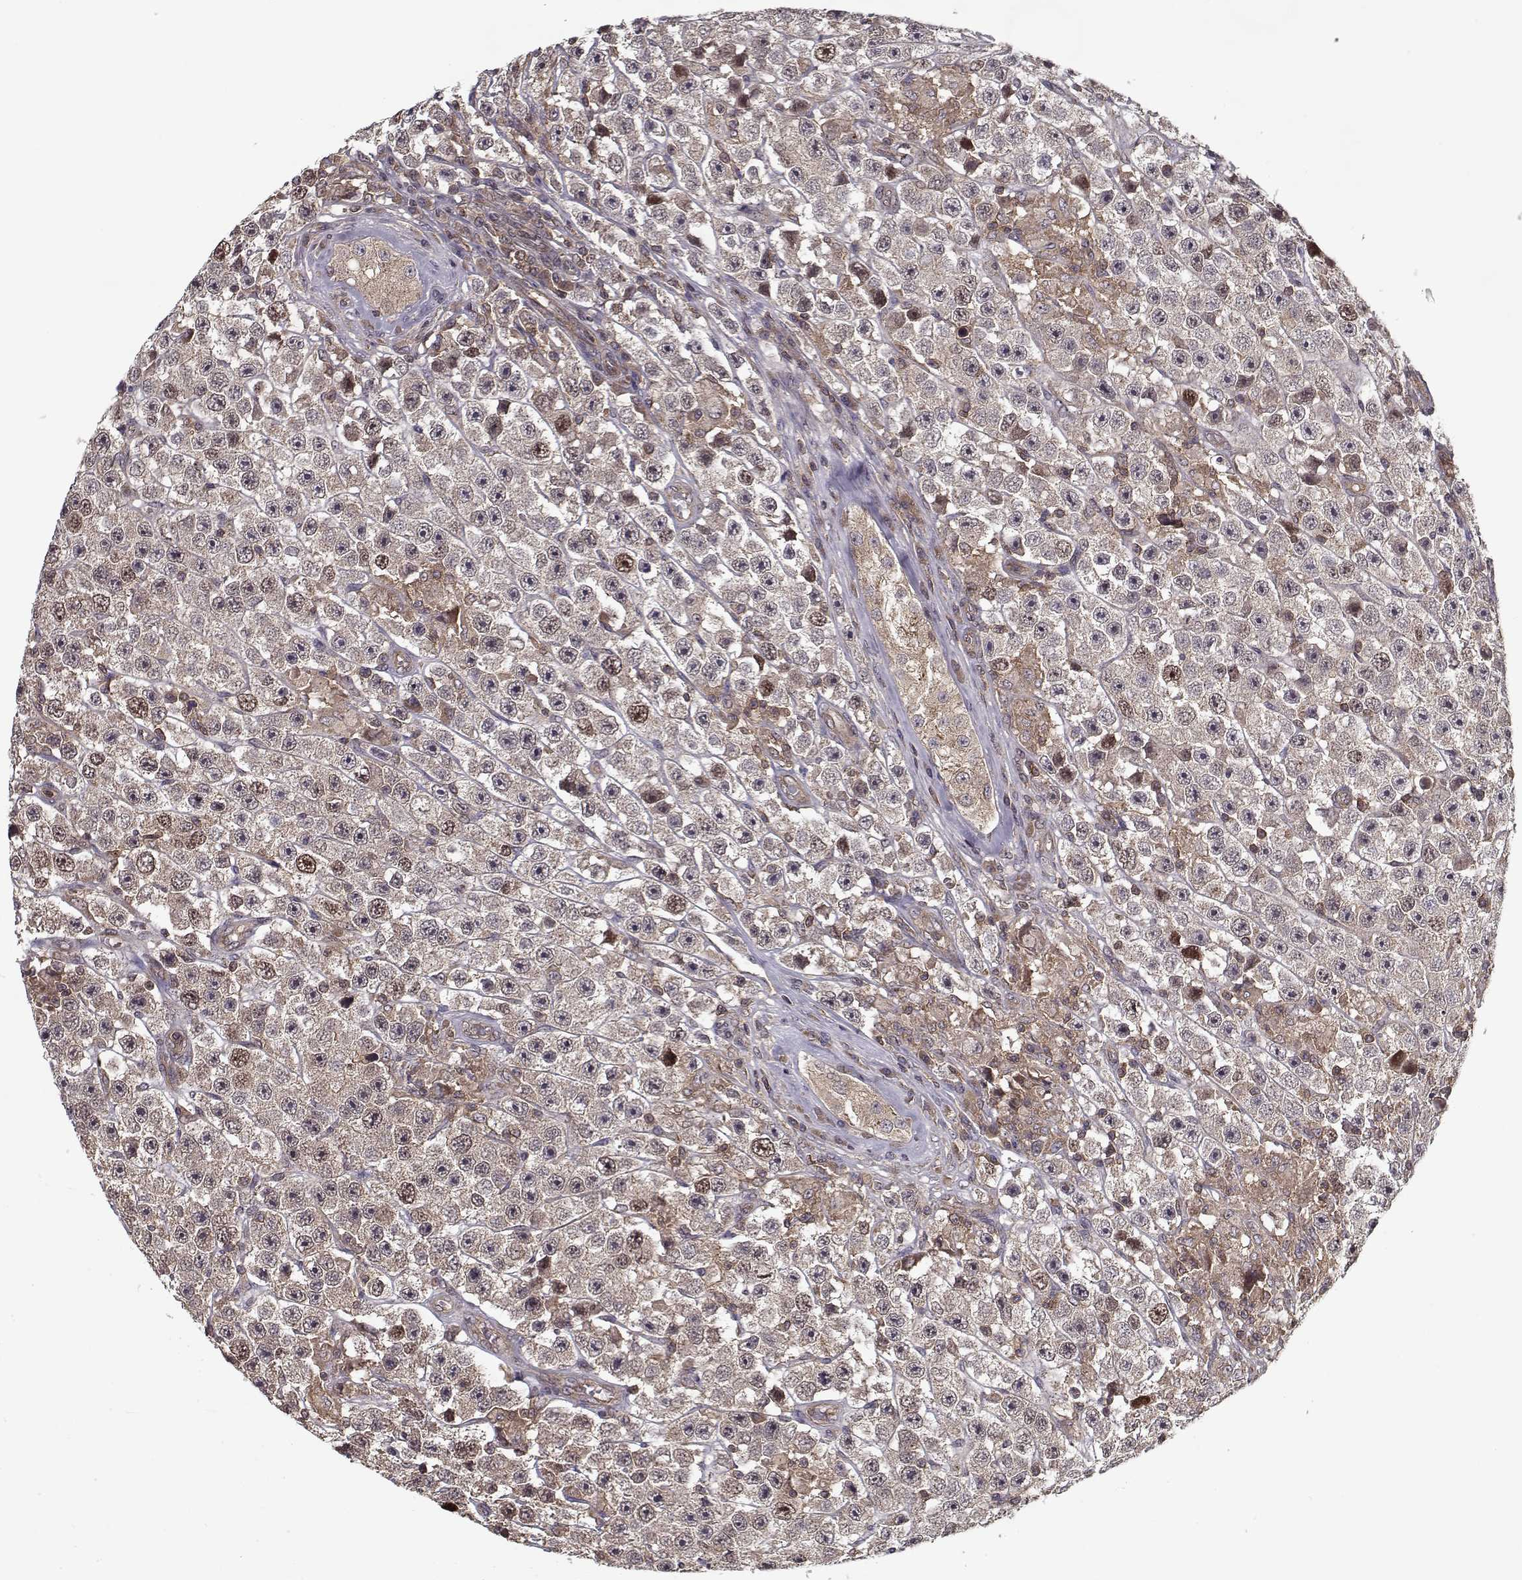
{"staining": {"intensity": "weak", "quantity": "<25%", "location": "cytoplasmic/membranous"}, "tissue": "testis cancer", "cell_type": "Tumor cells", "image_type": "cancer", "snomed": [{"axis": "morphology", "description": "Seminoma, NOS"}, {"axis": "topography", "description": "Testis"}], "caption": "Seminoma (testis) was stained to show a protein in brown. There is no significant expression in tumor cells.", "gene": "PPP1R12A", "patient": {"sex": "male", "age": 45}}